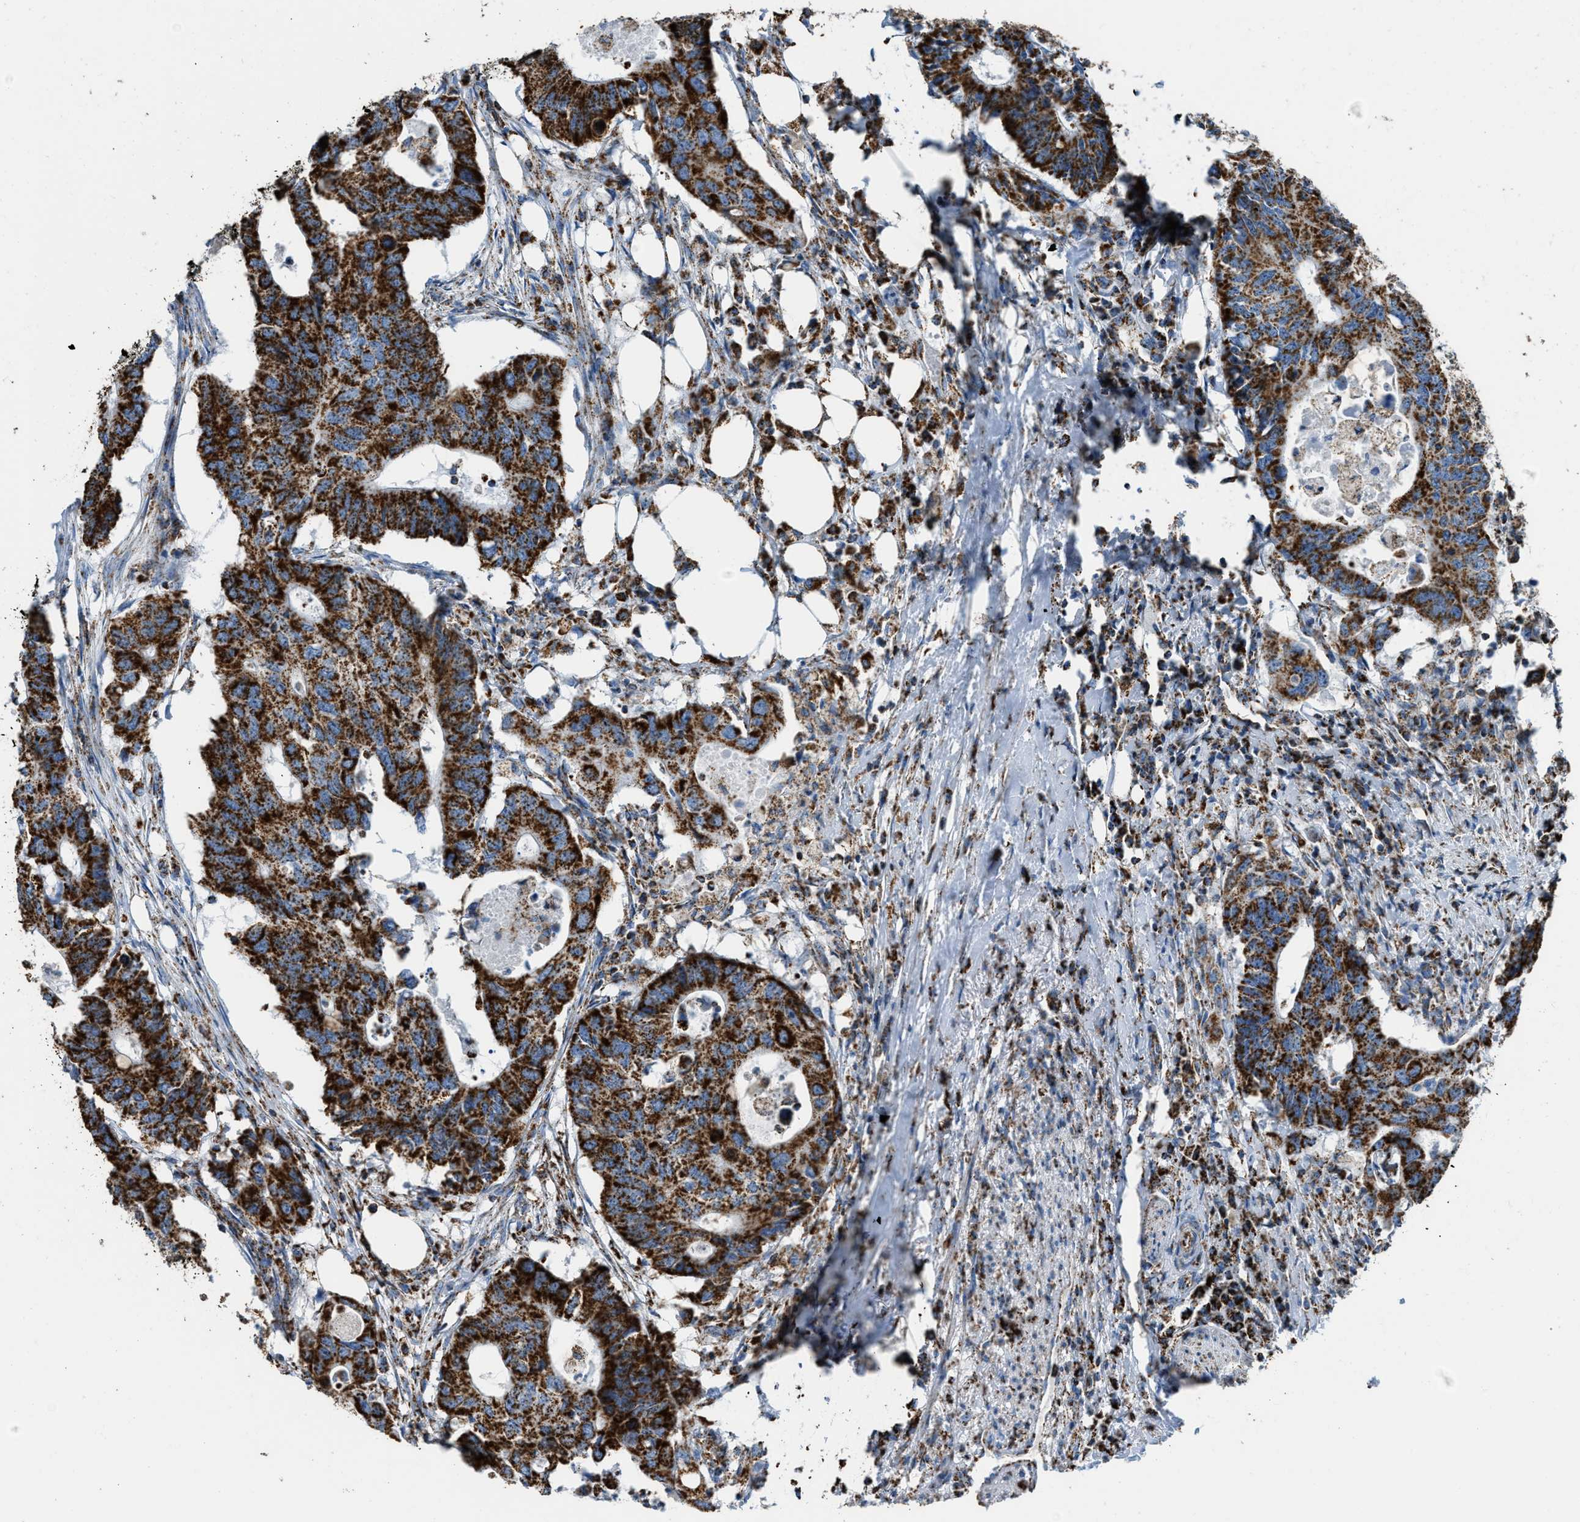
{"staining": {"intensity": "strong", "quantity": ">75%", "location": "cytoplasmic/membranous"}, "tissue": "colorectal cancer", "cell_type": "Tumor cells", "image_type": "cancer", "snomed": [{"axis": "morphology", "description": "Adenocarcinoma, NOS"}, {"axis": "topography", "description": "Colon"}], "caption": "There is high levels of strong cytoplasmic/membranous staining in tumor cells of adenocarcinoma (colorectal), as demonstrated by immunohistochemical staining (brown color).", "gene": "ETFB", "patient": {"sex": "male", "age": 71}}